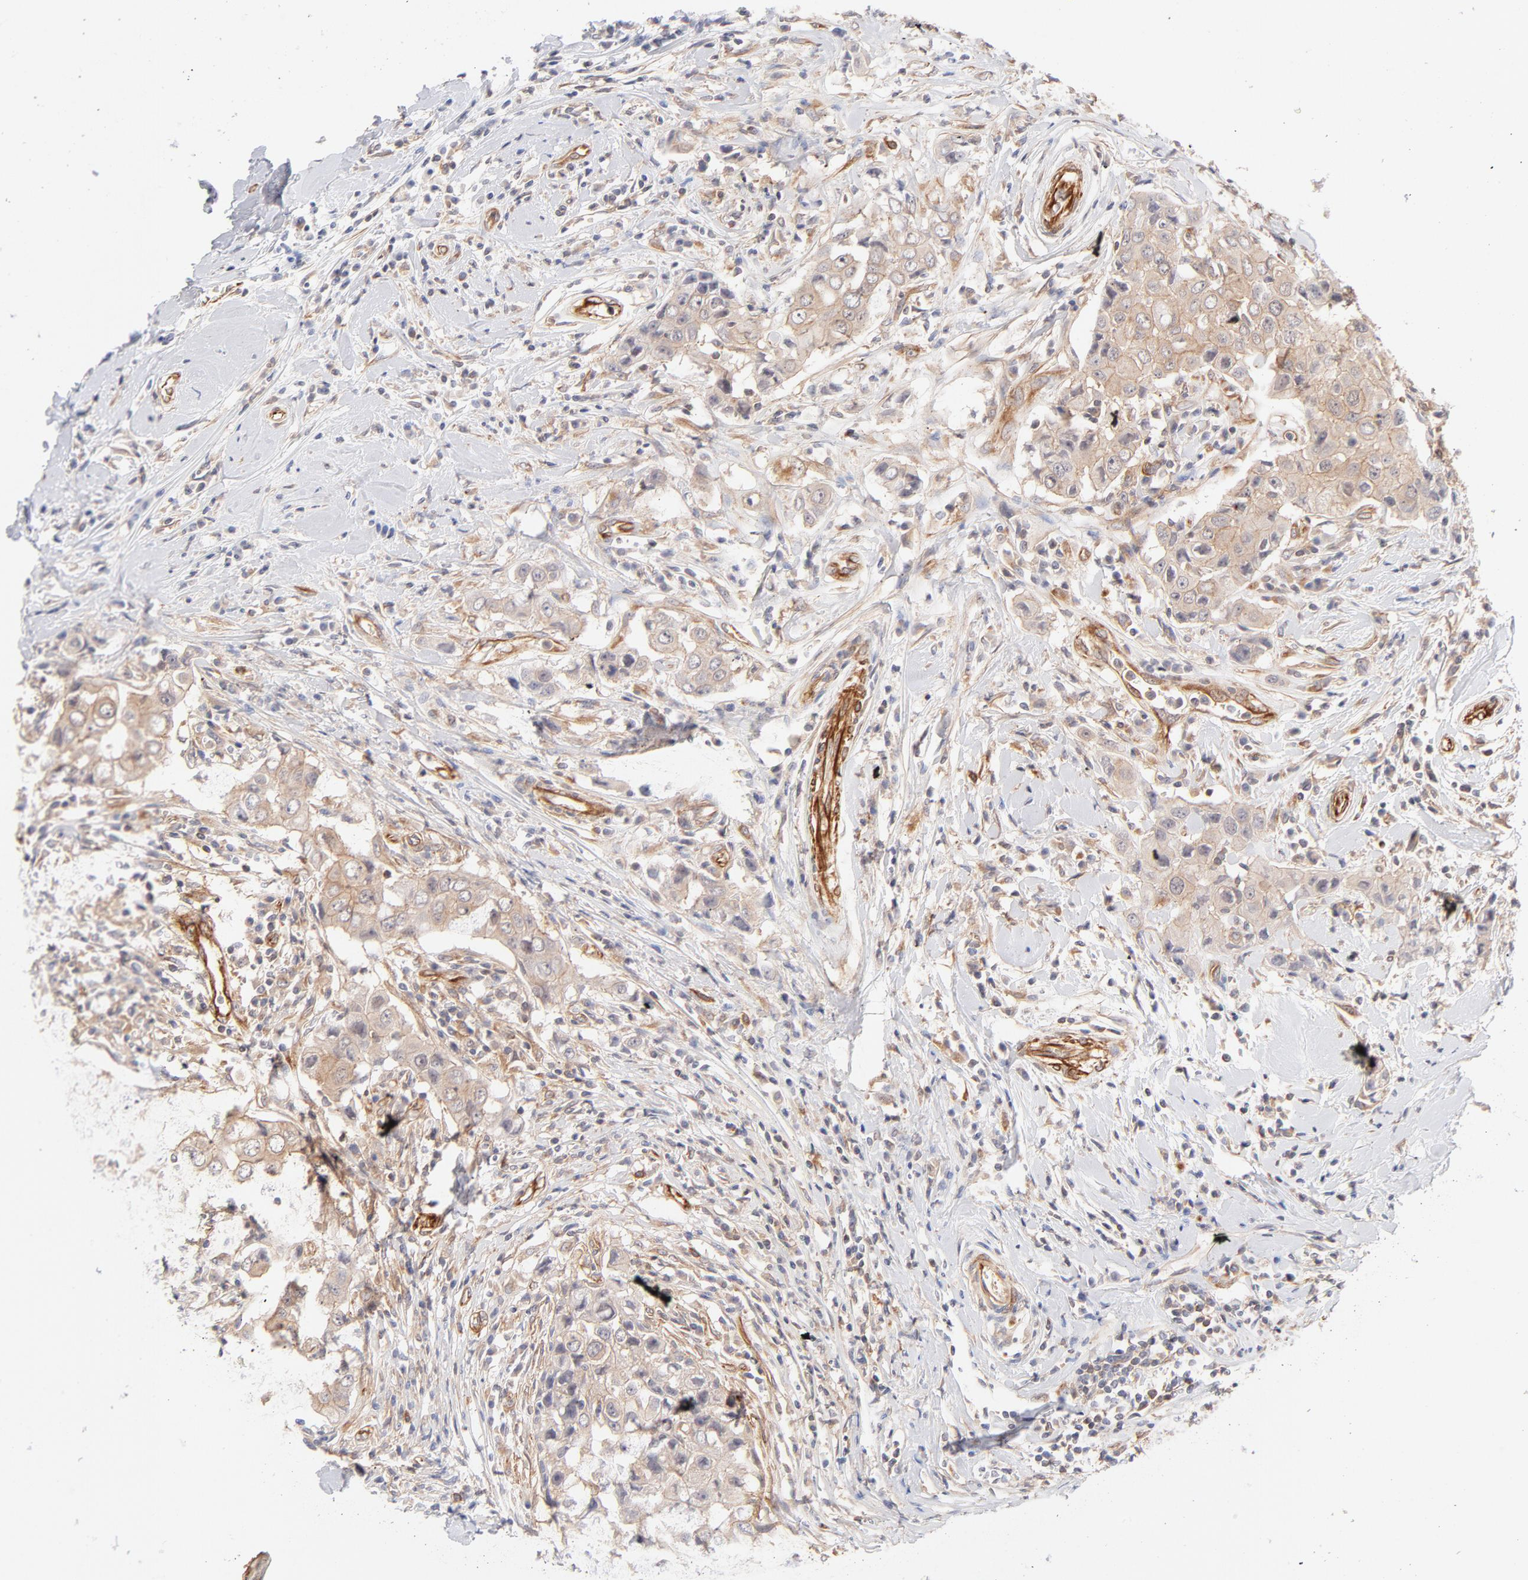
{"staining": {"intensity": "weak", "quantity": ">75%", "location": "cytoplasmic/membranous"}, "tissue": "breast cancer", "cell_type": "Tumor cells", "image_type": "cancer", "snomed": [{"axis": "morphology", "description": "Duct carcinoma"}, {"axis": "topography", "description": "Breast"}], "caption": "Breast cancer (intraductal carcinoma) was stained to show a protein in brown. There is low levels of weak cytoplasmic/membranous positivity in about >75% of tumor cells. (Stains: DAB in brown, nuclei in blue, Microscopy: brightfield microscopy at high magnification).", "gene": "LDLRAP1", "patient": {"sex": "female", "age": 27}}